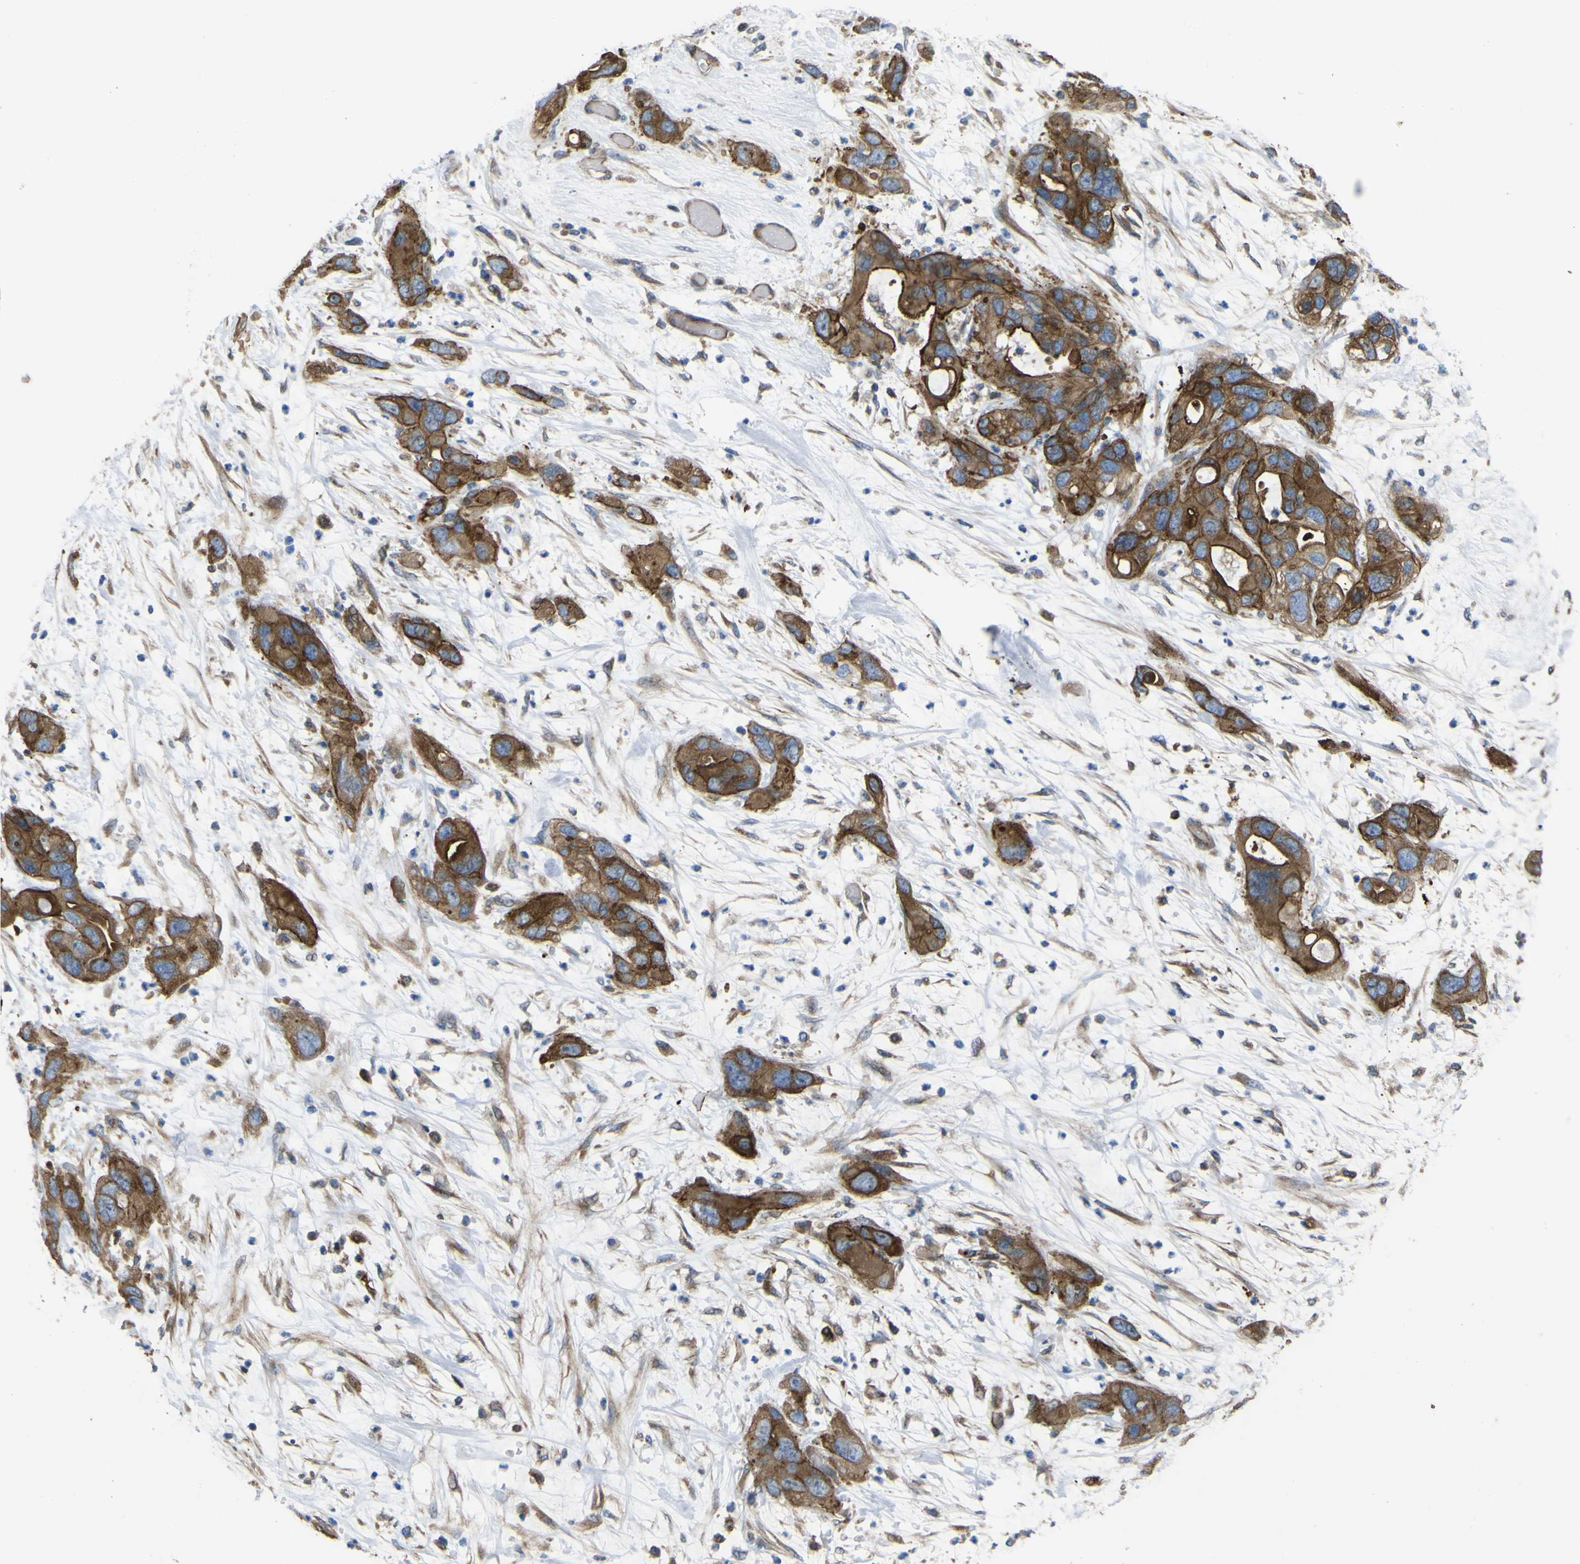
{"staining": {"intensity": "moderate", "quantity": ">75%", "location": "cytoplasmic/membranous"}, "tissue": "pancreatic cancer", "cell_type": "Tumor cells", "image_type": "cancer", "snomed": [{"axis": "morphology", "description": "Adenocarcinoma, NOS"}, {"axis": "topography", "description": "Pancreas"}], "caption": "Human pancreatic cancer (adenocarcinoma) stained with a protein marker reveals moderate staining in tumor cells.", "gene": "FBXO30", "patient": {"sex": "female", "age": 71}}